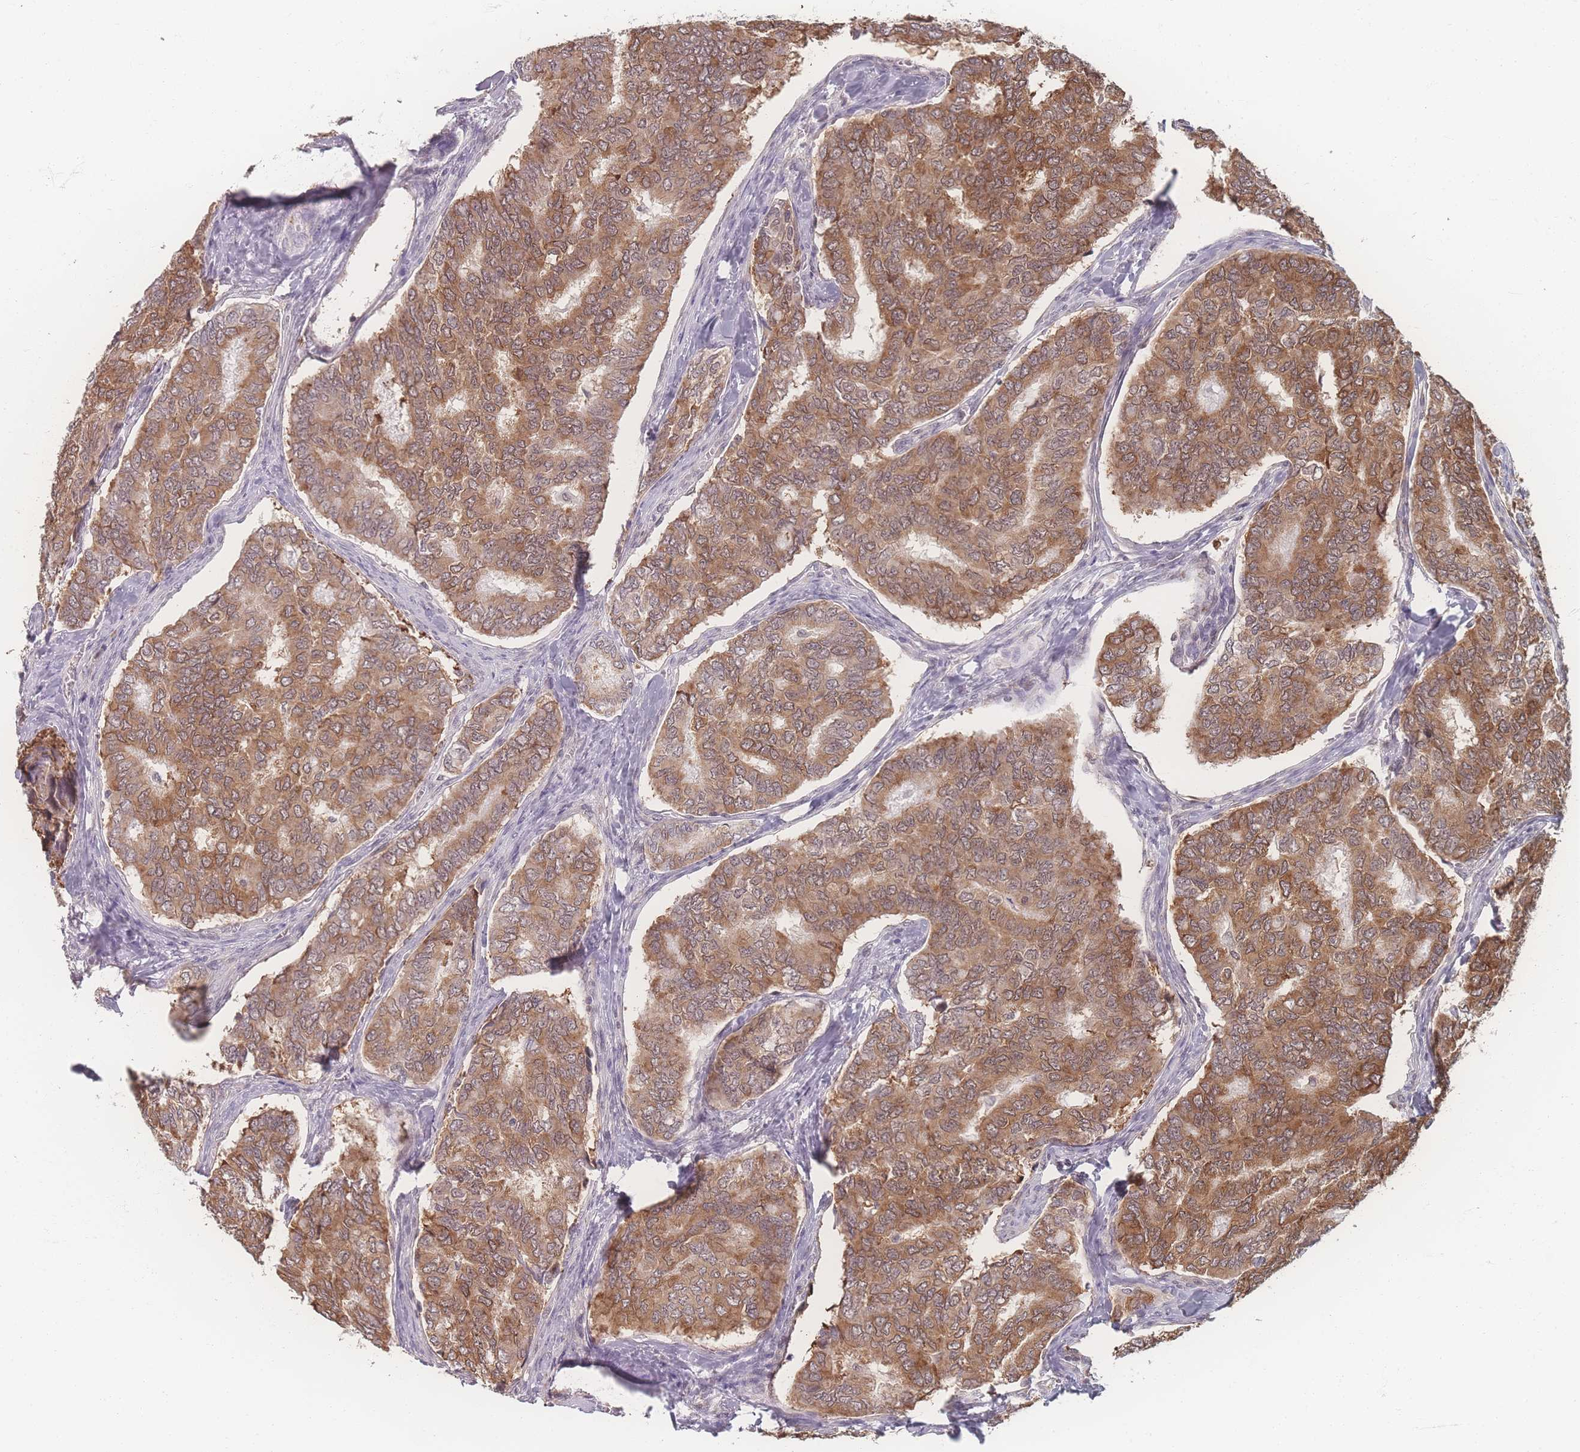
{"staining": {"intensity": "moderate", "quantity": ">75%", "location": "cytoplasmic/membranous"}, "tissue": "thyroid cancer", "cell_type": "Tumor cells", "image_type": "cancer", "snomed": [{"axis": "morphology", "description": "Papillary adenocarcinoma, NOS"}, {"axis": "topography", "description": "Thyroid gland"}], "caption": "A photomicrograph of human thyroid cancer stained for a protein displays moderate cytoplasmic/membranous brown staining in tumor cells.", "gene": "ZC3H13", "patient": {"sex": "female", "age": 35}}